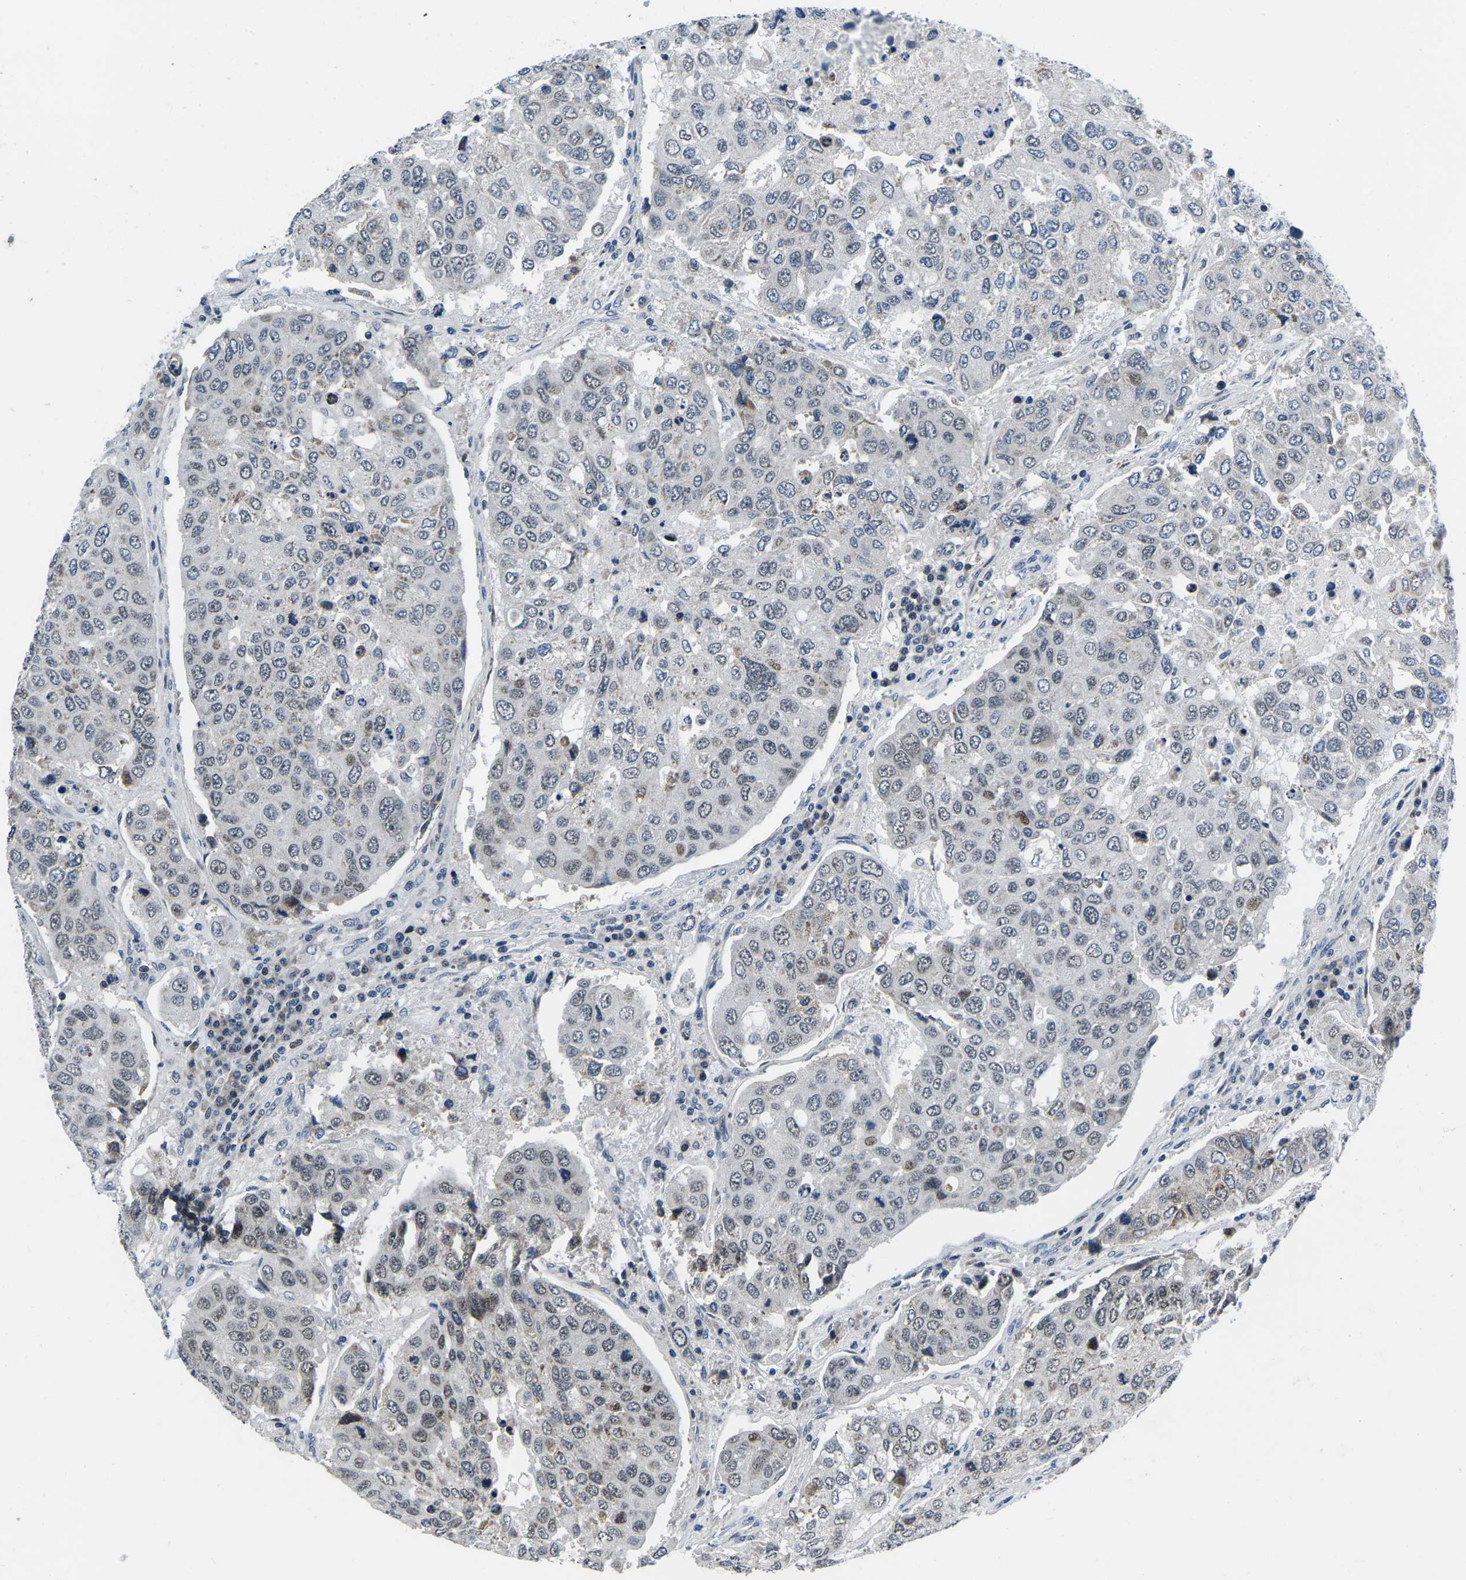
{"staining": {"intensity": "moderate", "quantity": "25%-75%", "location": "nuclear"}, "tissue": "urothelial cancer", "cell_type": "Tumor cells", "image_type": "cancer", "snomed": [{"axis": "morphology", "description": "Urothelial carcinoma, High grade"}, {"axis": "topography", "description": "Lymph node"}, {"axis": "topography", "description": "Urinary bladder"}], "caption": "Human urothelial cancer stained for a protein (brown) shows moderate nuclear positive expression in approximately 25%-75% of tumor cells.", "gene": "CDC73", "patient": {"sex": "male", "age": 51}}